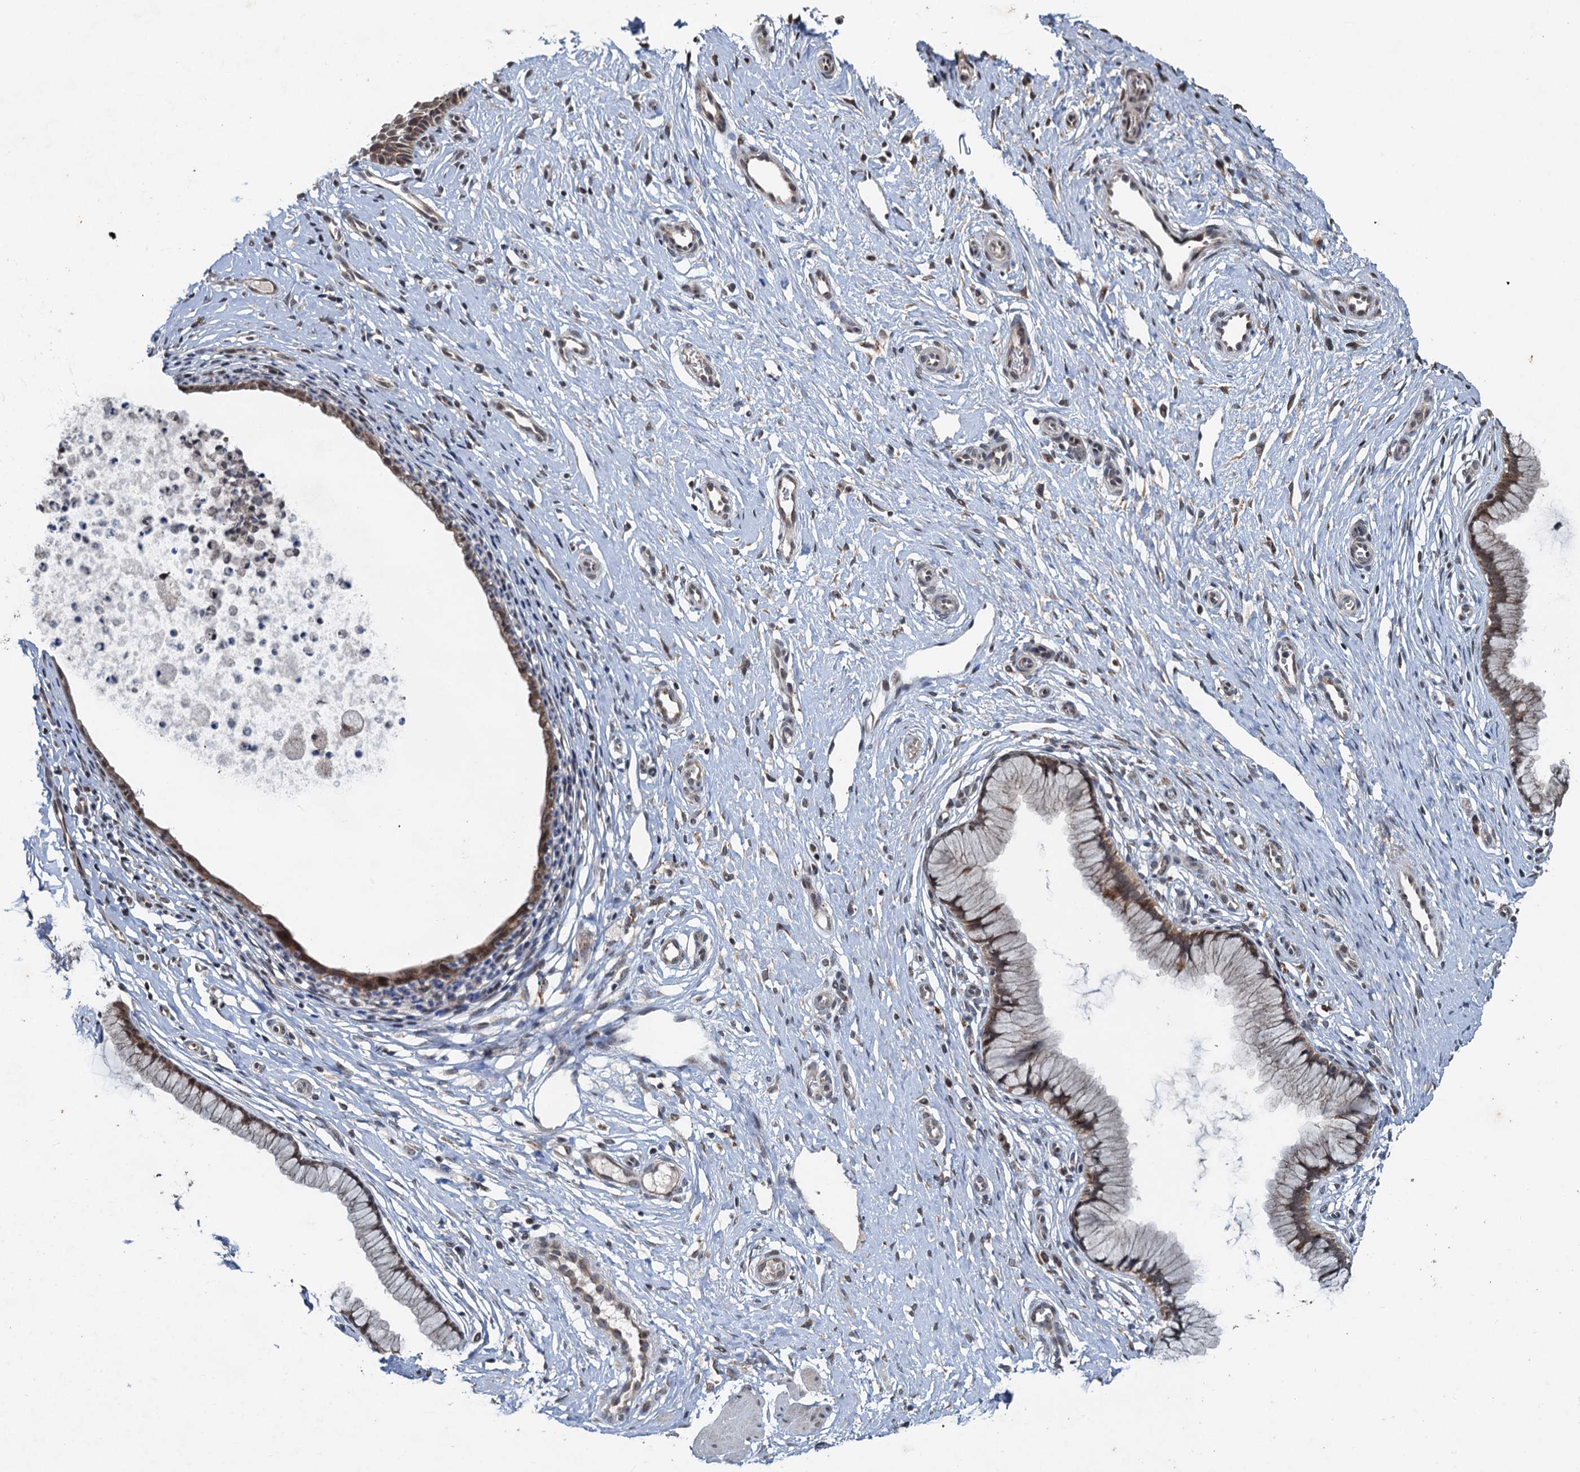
{"staining": {"intensity": "moderate", "quantity": ">75%", "location": "cytoplasmic/membranous,nuclear"}, "tissue": "cervix", "cell_type": "Glandular cells", "image_type": "normal", "snomed": [{"axis": "morphology", "description": "Normal tissue, NOS"}, {"axis": "topography", "description": "Cervix"}], "caption": "A brown stain shows moderate cytoplasmic/membranous,nuclear positivity of a protein in glandular cells of unremarkable cervix. (DAB = brown stain, brightfield microscopy at high magnification).", "gene": "REP15", "patient": {"sex": "female", "age": 36}}